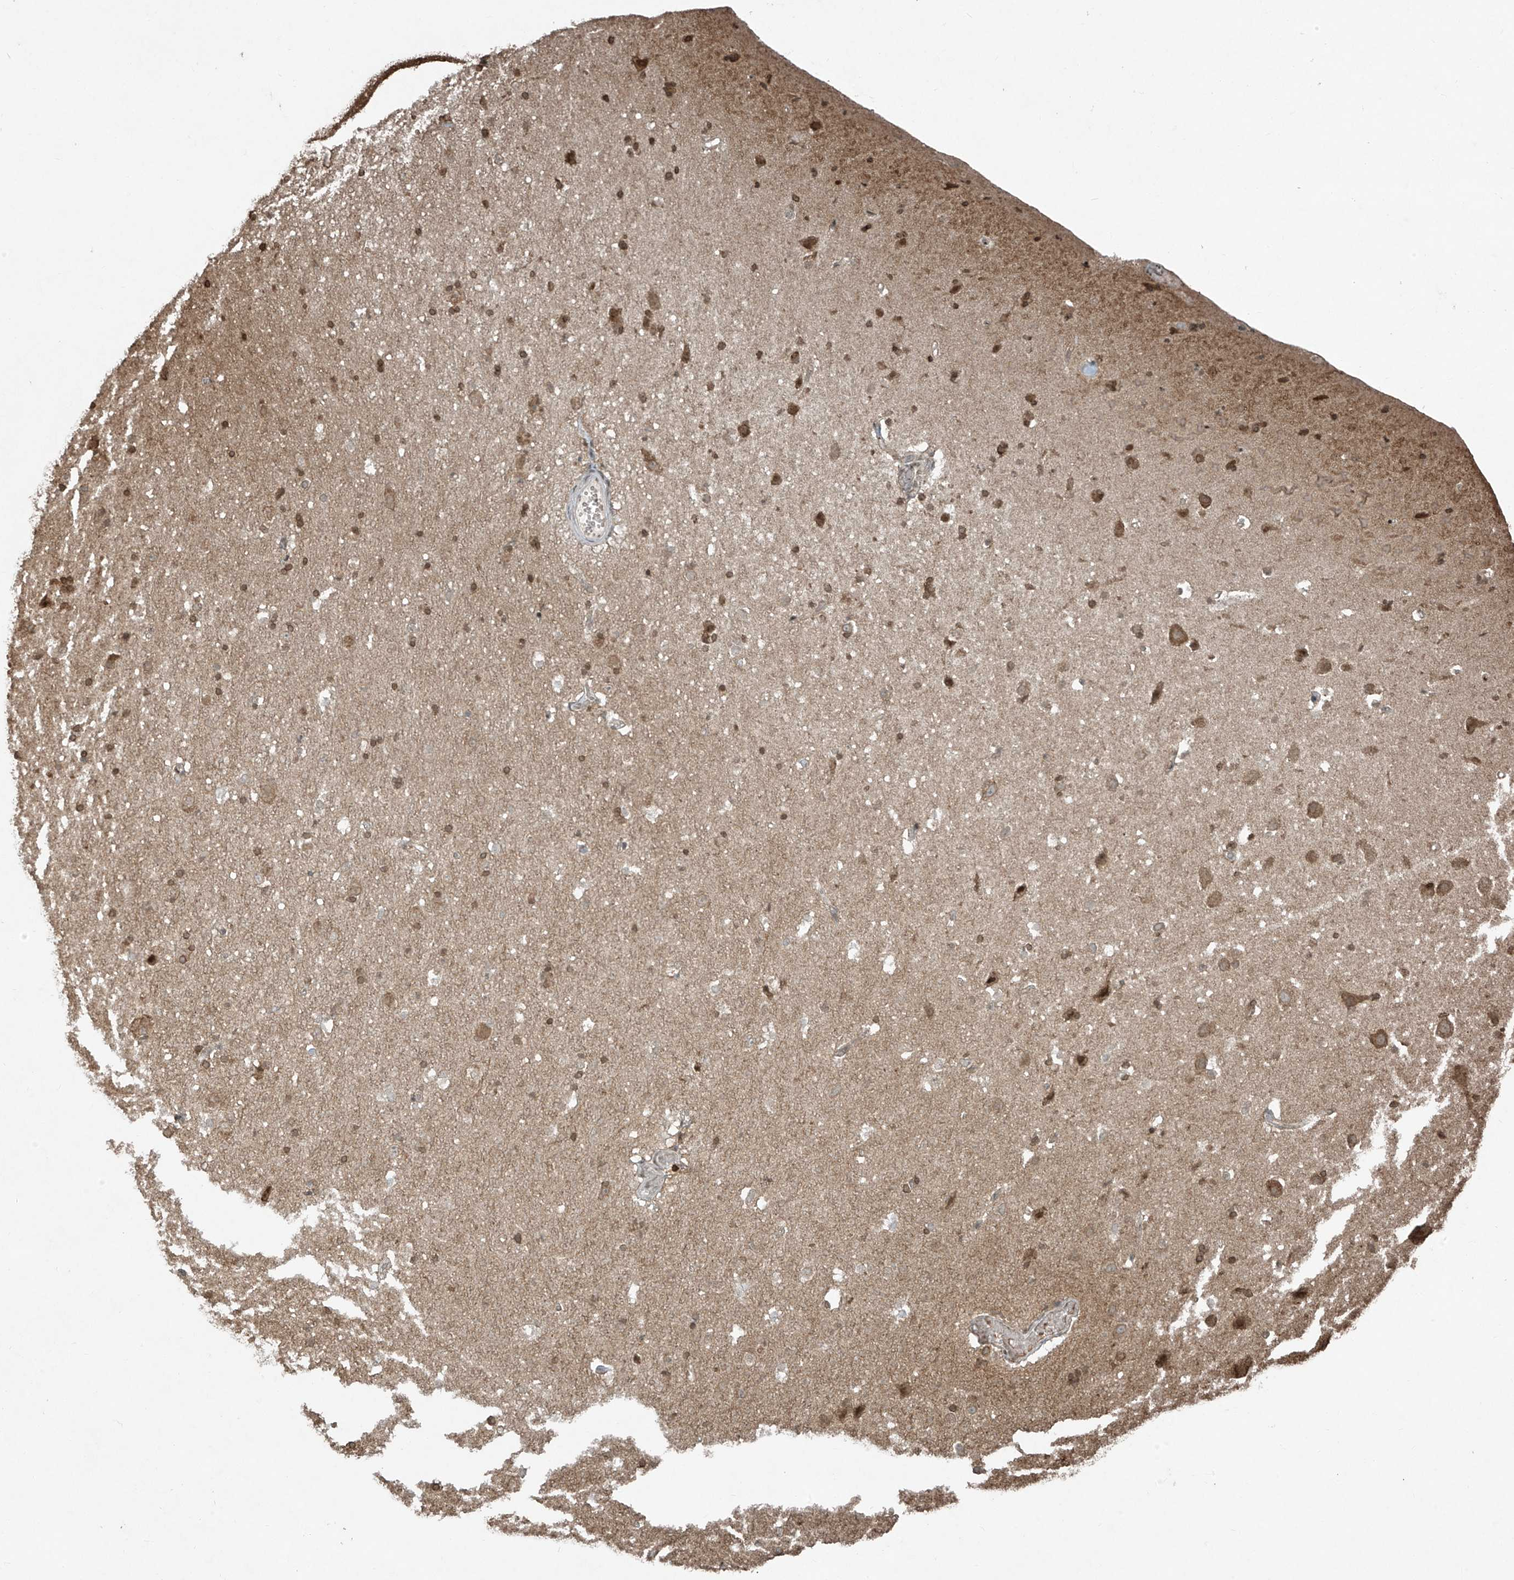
{"staining": {"intensity": "negative", "quantity": "none", "location": "none"}, "tissue": "cerebral cortex", "cell_type": "Endothelial cells", "image_type": "normal", "snomed": [{"axis": "morphology", "description": "Normal tissue, NOS"}, {"axis": "topography", "description": "Cerebral cortex"}], "caption": "Protein analysis of unremarkable cerebral cortex reveals no significant positivity in endothelial cells.", "gene": "TTC22", "patient": {"sex": "male", "age": 34}}